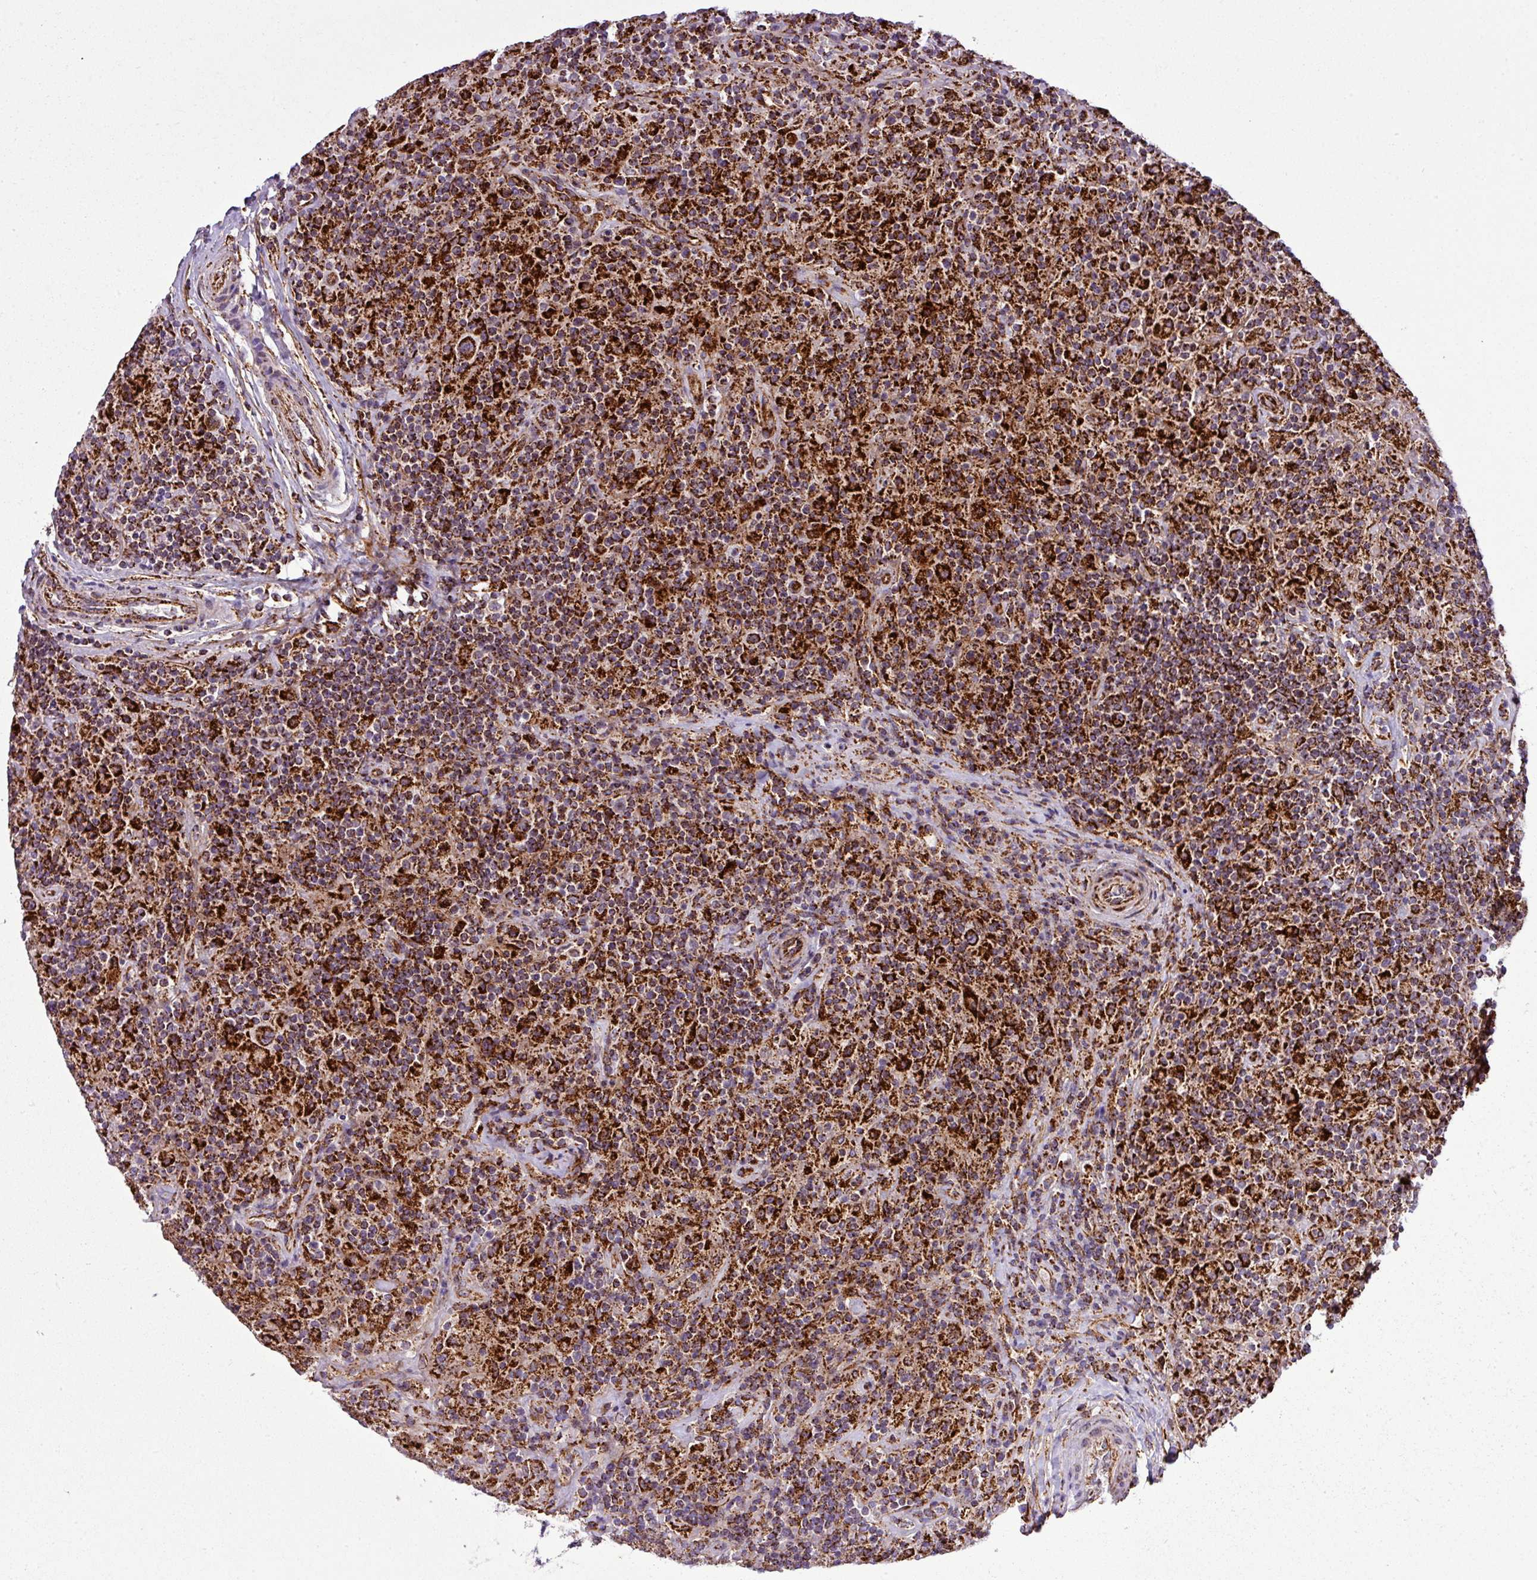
{"staining": {"intensity": "strong", "quantity": ">75%", "location": "cytoplasmic/membranous"}, "tissue": "lymphoma", "cell_type": "Tumor cells", "image_type": "cancer", "snomed": [{"axis": "morphology", "description": "Hodgkin's disease, NOS"}, {"axis": "topography", "description": "Lymph node"}], "caption": "Lymphoma tissue demonstrates strong cytoplasmic/membranous expression in about >75% of tumor cells", "gene": "ZNF569", "patient": {"sex": "male", "age": 70}}